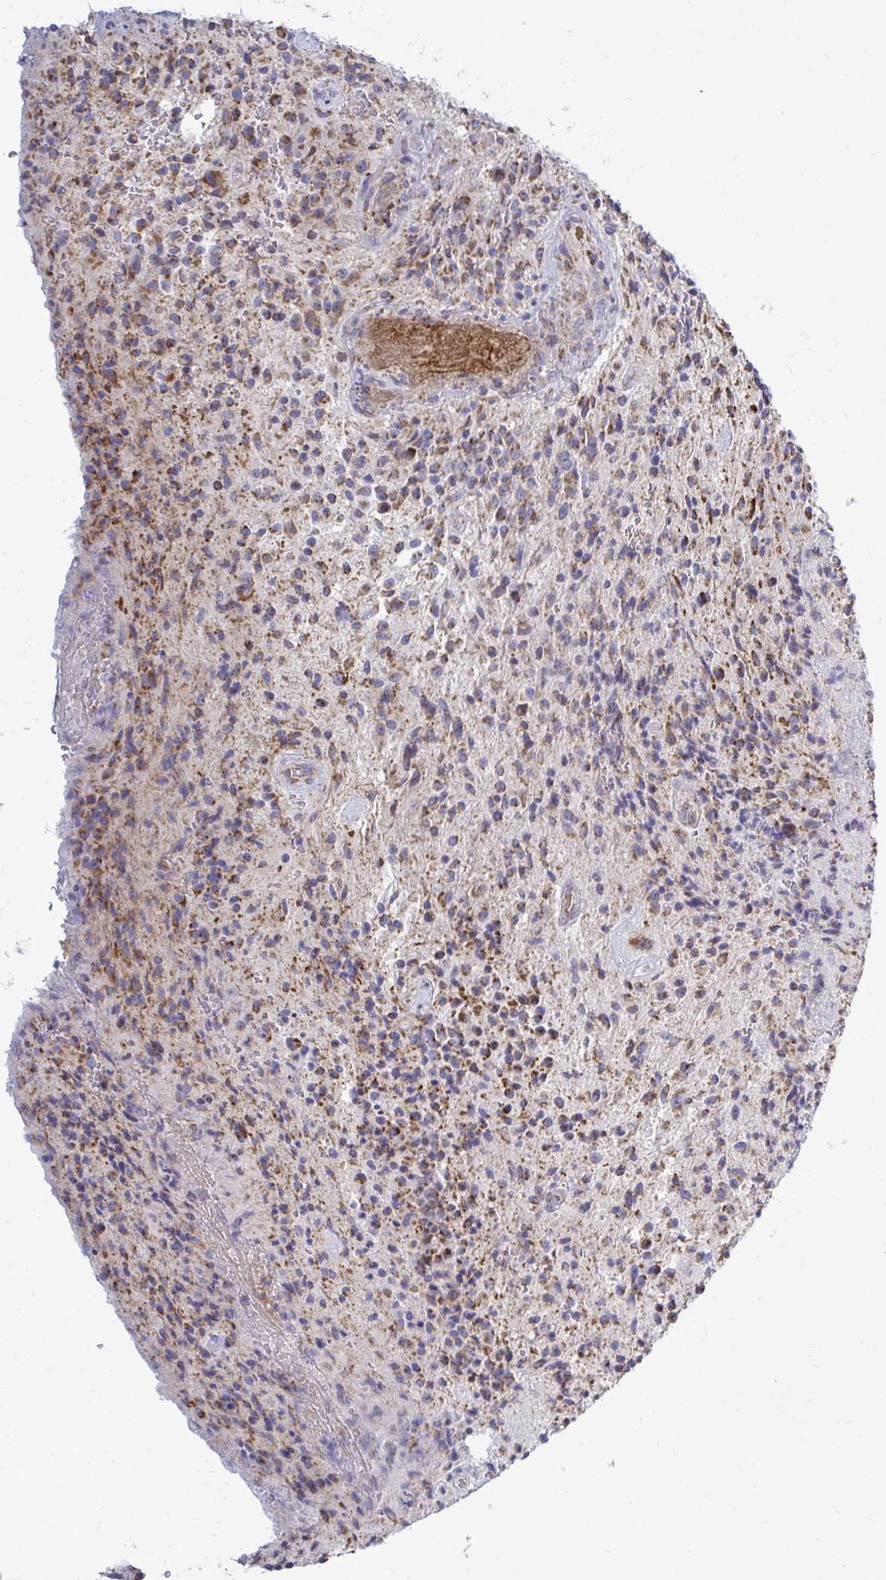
{"staining": {"intensity": "weak", "quantity": "25%-75%", "location": "cytoplasmic/membranous"}, "tissue": "glioma", "cell_type": "Tumor cells", "image_type": "cancer", "snomed": [{"axis": "morphology", "description": "Normal tissue, NOS"}, {"axis": "morphology", "description": "Glioma, malignant, High grade"}, {"axis": "topography", "description": "Cerebral cortex"}], "caption": "This histopathology image demonstrates IHC staining of human glioma, with low weak cytoplasmic/membranous staining in about 25%-75% of tumor cells.", "gene": "OR10R2", "patient": {"sex": "male", "age": 56}}